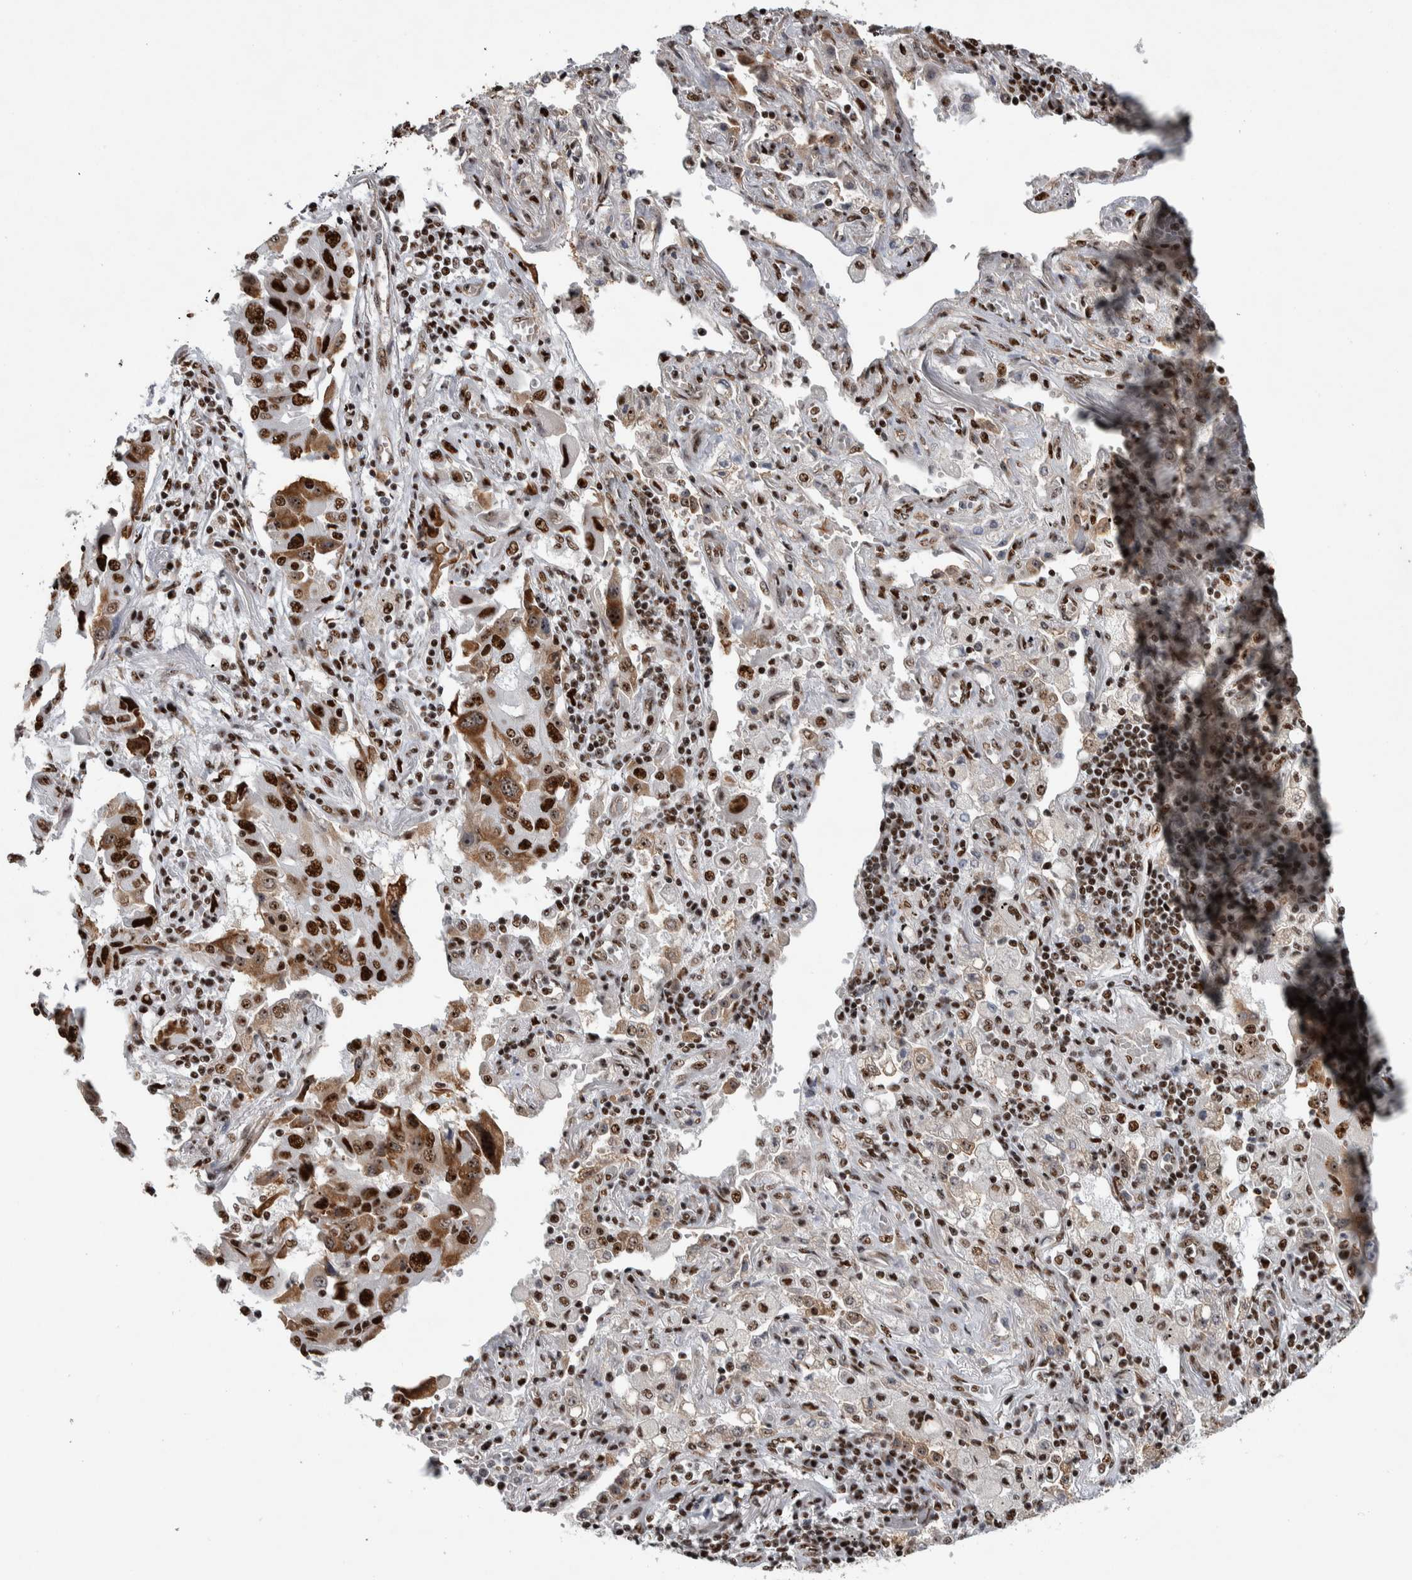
{"staining": {"intensity": "strong", "quantity": ">75%", "location": "cytoplasmic/membranous,nuclear"}, "tissue": "lung cancer", "cell_type": "Tumor cells", "image_type": "cancer", "snomed": [{"axis": "morphology", "description": "Adenocarcinoma, NOS"}, {"axis": "topography", "description": "Lung"}], "caption": "Immunohistochemical staining of human lung adenocarcinoma exhibits high levels of strong cytoplasmic/membranous and nuclear positivity in about >75% of tumor cells. The staining was performed using DAB, with brown indicating positive protein expression. Nuclei are stained blue with hematoxylin.", "gene": "NCL", "patient": {"sex": "female", "age": 65}}